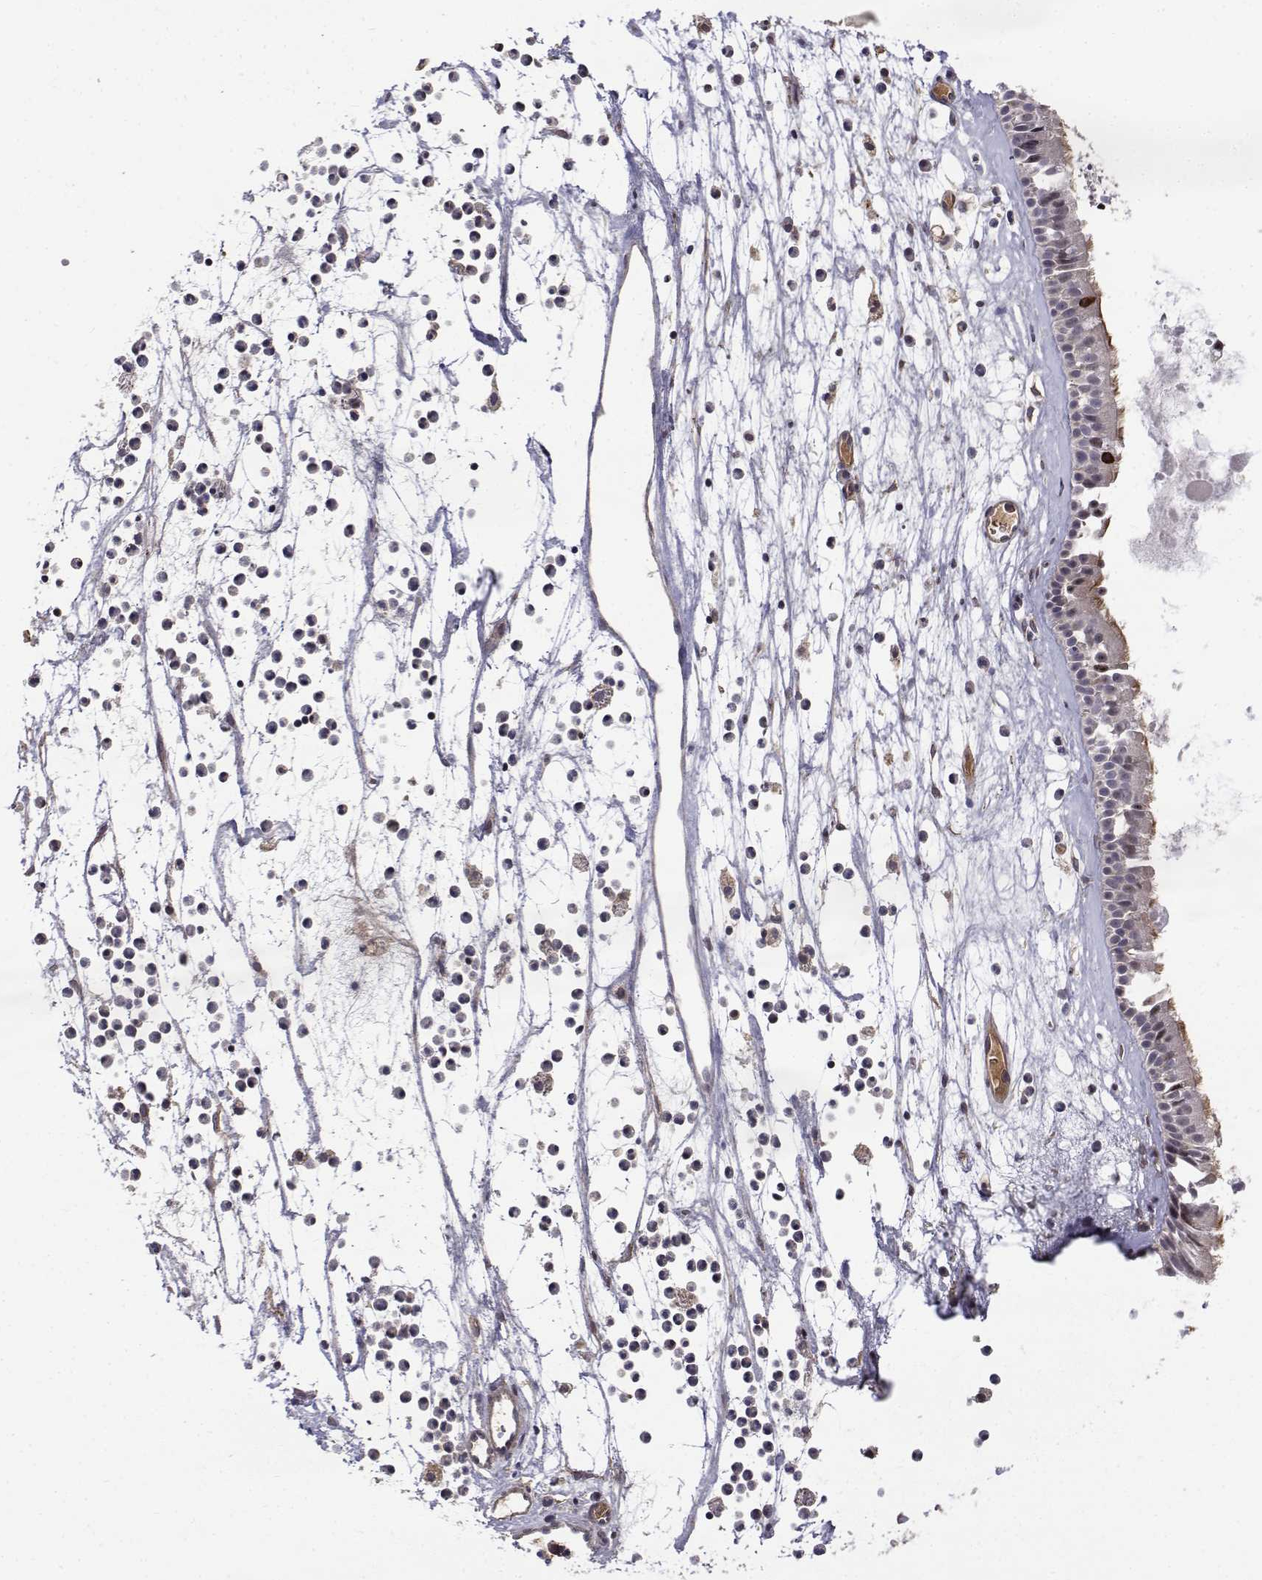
{"staining": {"intensity": "moderate", "quantity": "<25%", "location": "nuclear"}, "tissue": "nasopharynx", "cell_type": "Respiratory epithelial cells", "image_type": "normal", "snomed": [{"axis": "morphology", "description": "Normal tissue, NOS"}, {"axis": "topography", "description": "Nasopharynx"}], "caption": "A photomicrograph of nasopharynx stained for a protein reveals moderate nuclear brown staining in respiratory epithelial cells.", "gene": "ITGA7", "patient": {"sex": "female", "age": 52}}